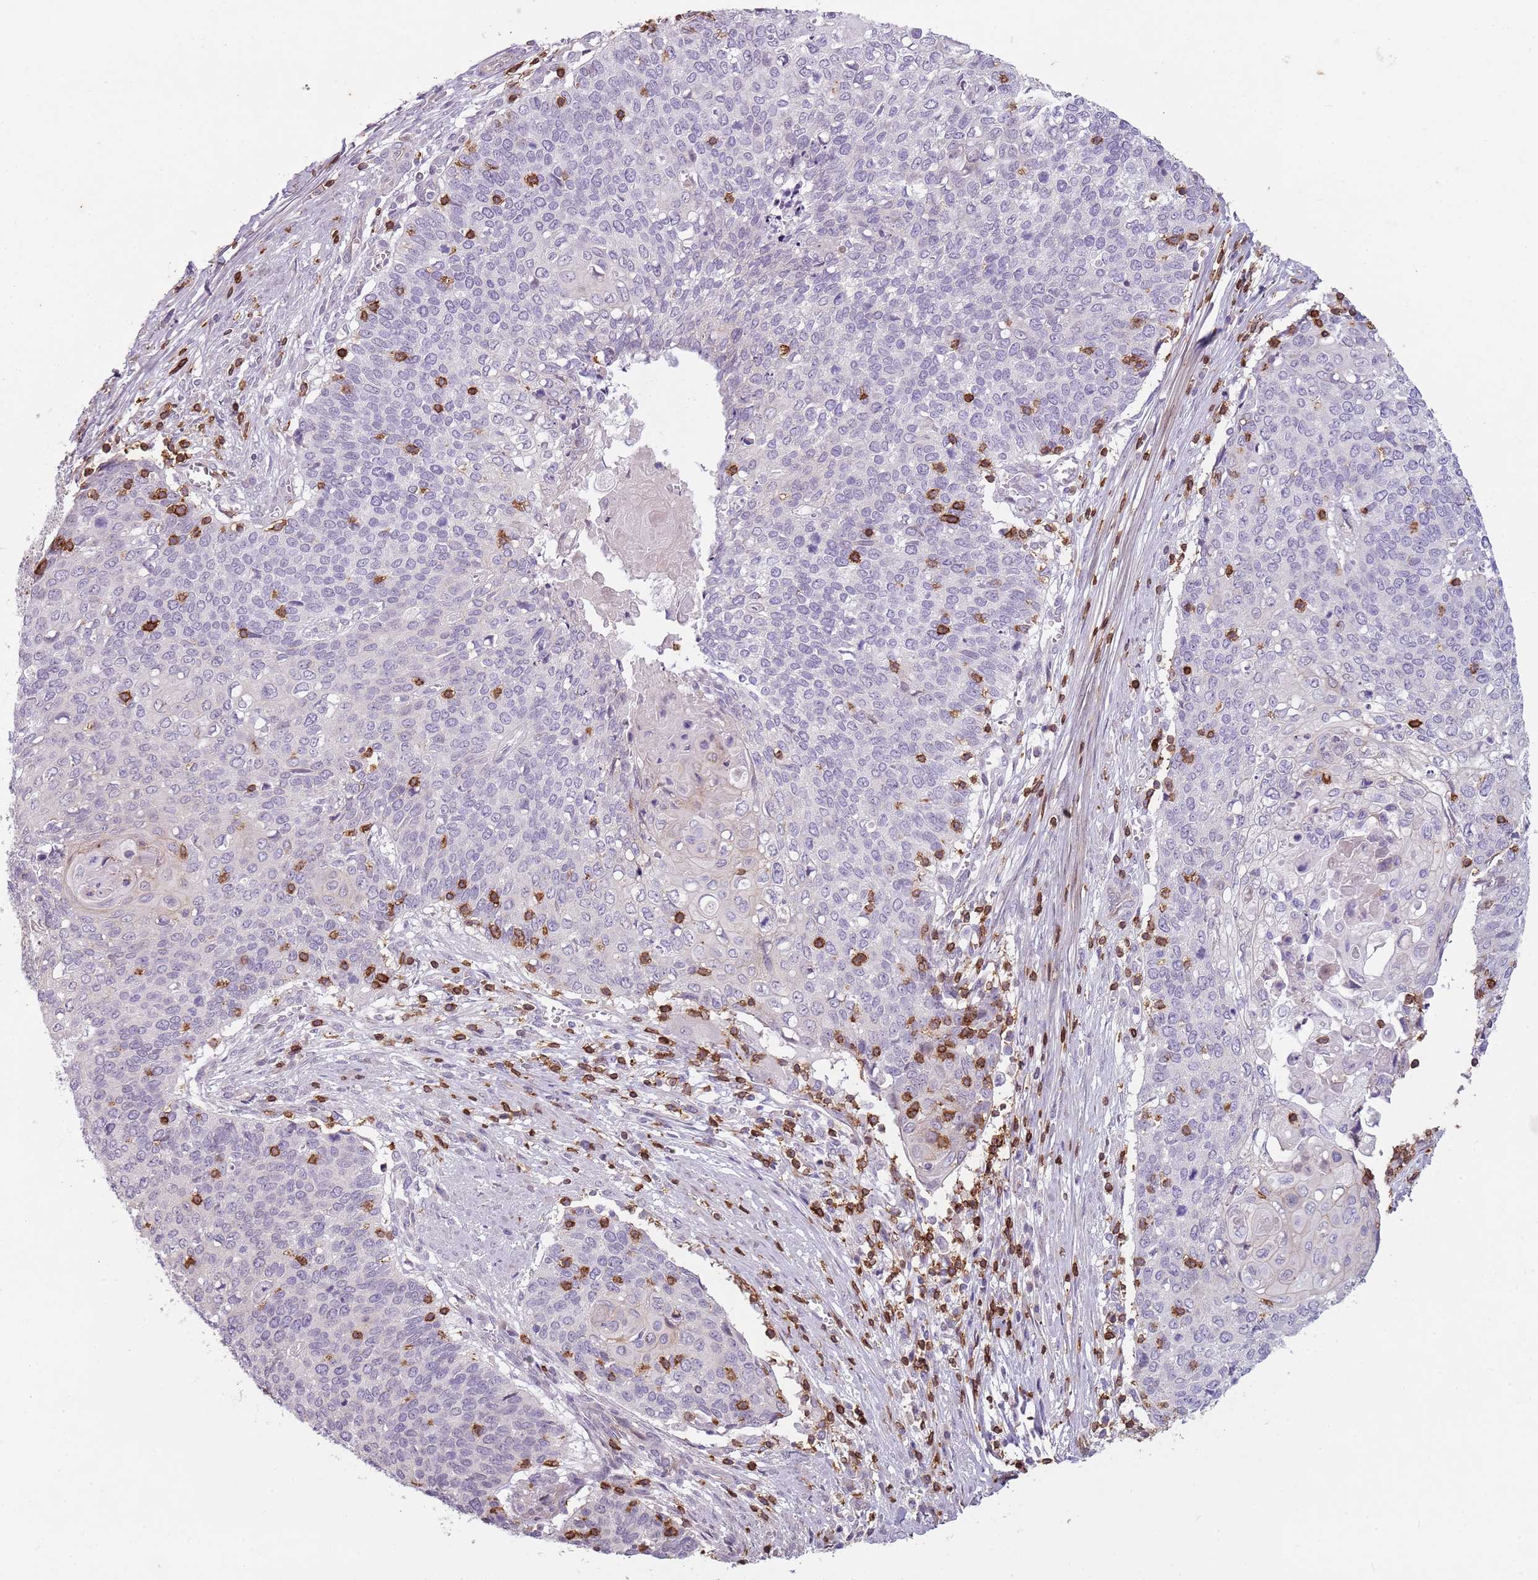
{"staining": {"intensity": "negative", "quantity": "none", "location": "none"}, "tissue": "cervical cancer", "cell_type": "Tumor cells", "image_type": "cancer", "snomed": [{"axis": "morphology", "description": "Squamous cell carcinoma, NOS"}, {"axis": "topography", "description": "Cervix"}], "caption": "Immunohistochemistry image of neoplastic tissue: human cervical cancer (squamous cell carcinoma) stained with DAB (3,3'-diaminobenzidine) reveals no significant protein expression in tumor cells.", "gene": "ZNF583", "patient": {"sex": "female", "age": 39}}